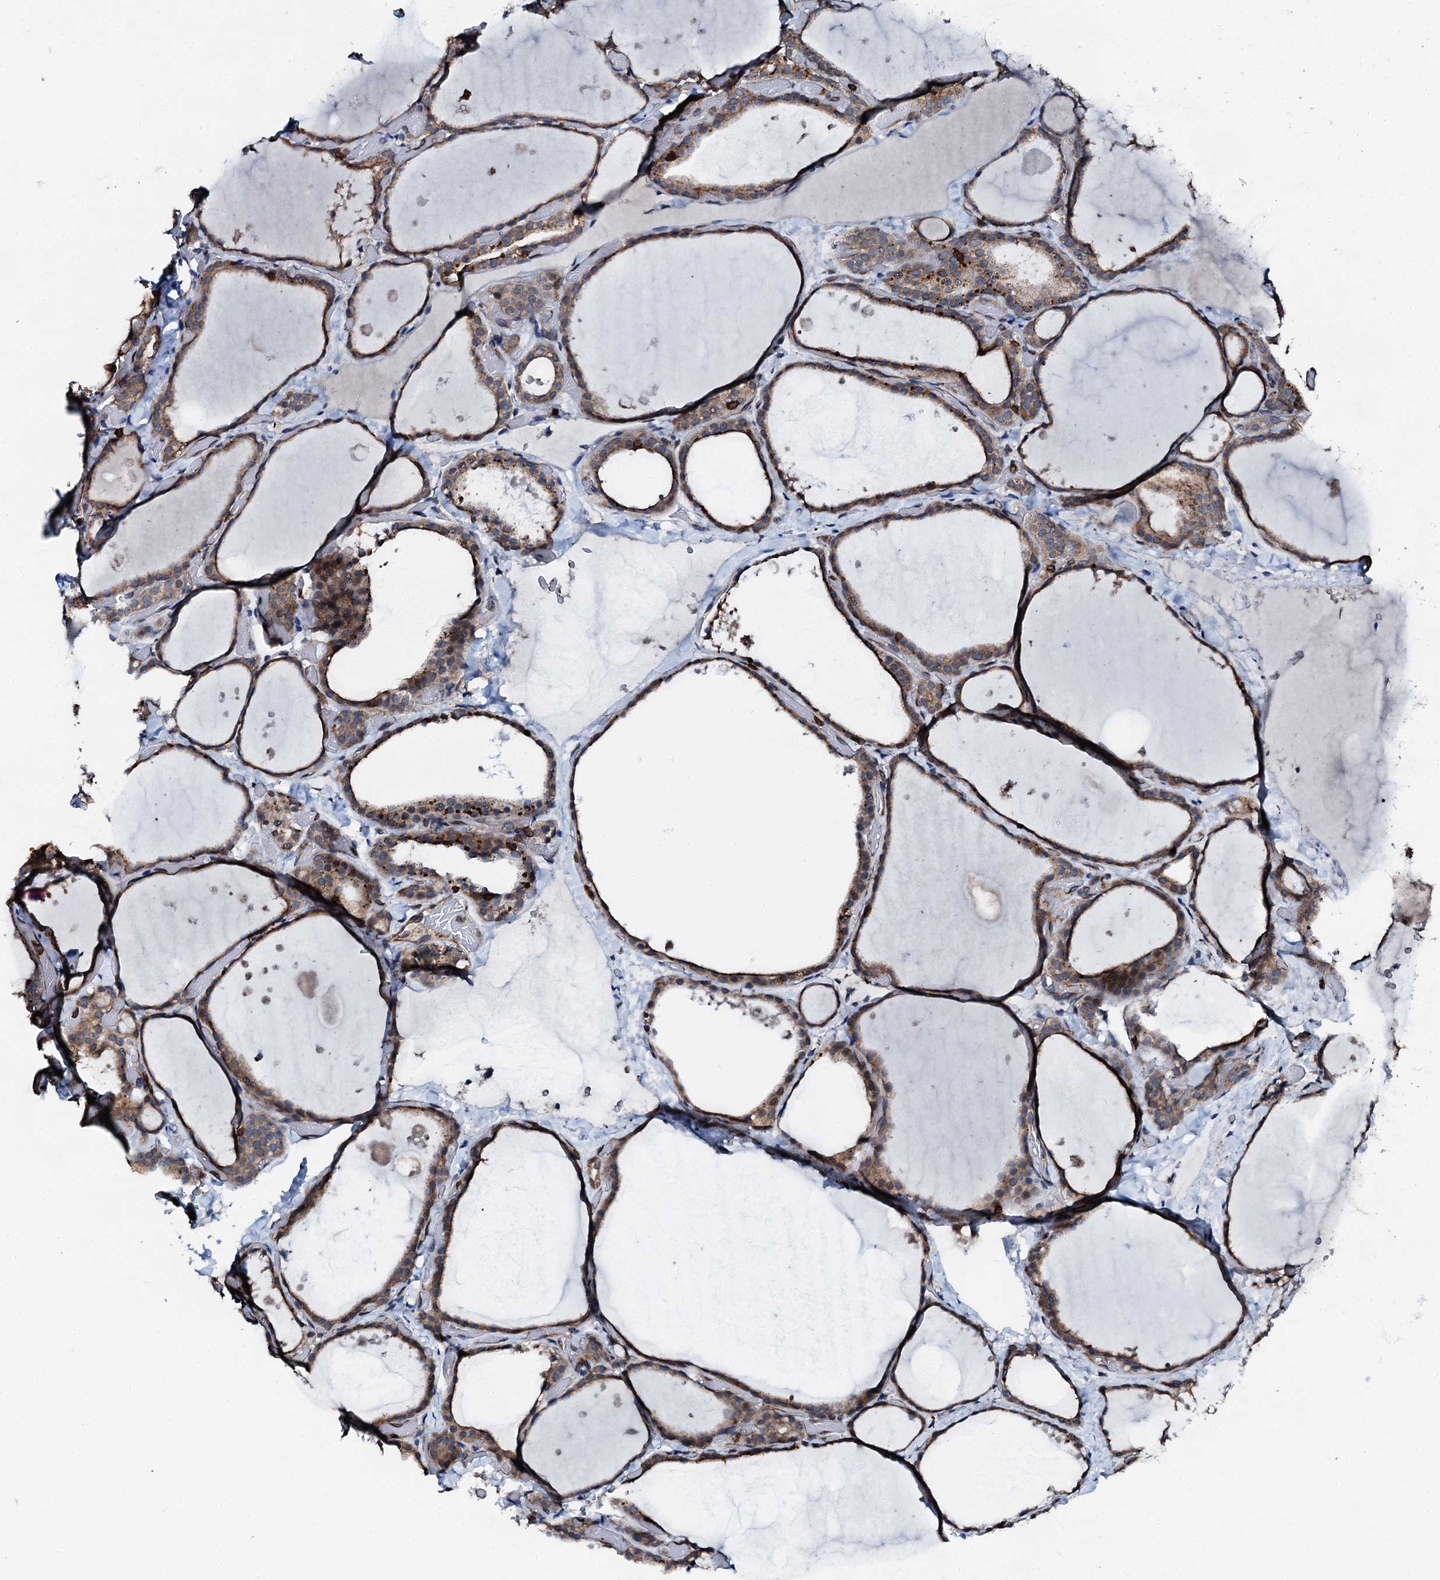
{"staining": {"intensity": "moderate", "quantity": ">75%", "location": "cytoplasmic/membranous"}, "tissue": "thyroid gland", "cell_type": "Glandular cells", "image_type": "normal", "snomed": [{"axis": "morphology", "description": "Normal tissue, NOS"}, {"axis": "topography", "description": "Thyroid gland"}], "caption": "This photomicrograph displays immunohistochemistry staining of benign human thyroid gland, with medium moderate cytoplasmic/membranous staining in about >75% of glandular cells.", "gene": "EDC4", "patient": {"sex": "female", "age": 44}}